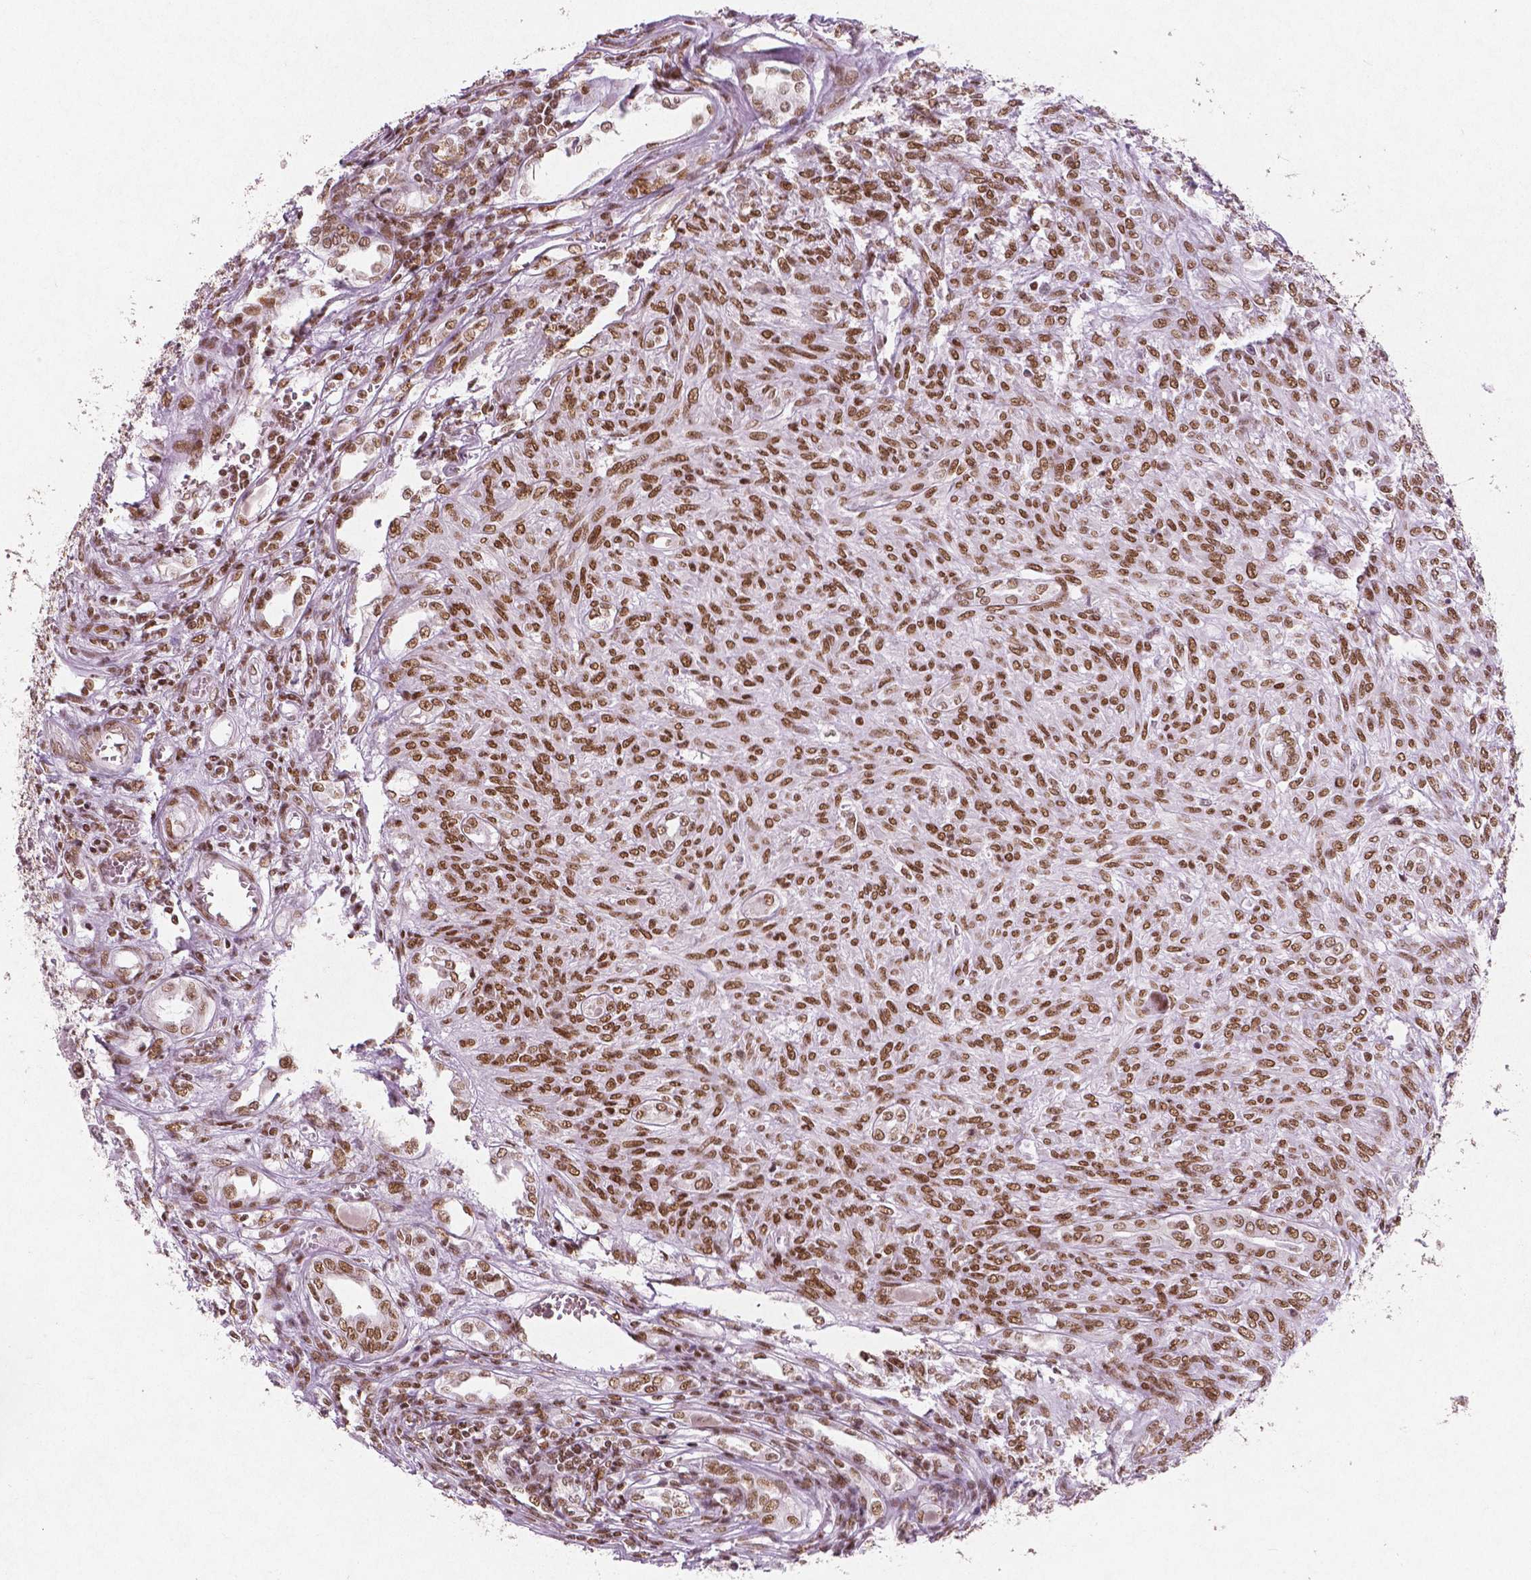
{"staining": {"intensity": "moderate", "quantity": ">75%", "location": "nuclear"}, "tissue": "renal cancer", "cell_type": "Tumor cells", "image_type": "cancer", "snomed": [{"axis": "morphology", "description": "Adenocarcinoma, NOS"}, {"axis": "topography", "description": "Kidney"}], "caption": "This image demonstrates immunohistochemistry (IHC) staining of human renal cancer (adenocarcinoma), with medium moderate nuclear expression in about >75% of tumor cells.", "gene": "BRD4", "patient": {"sex": "male", "age": 58}}